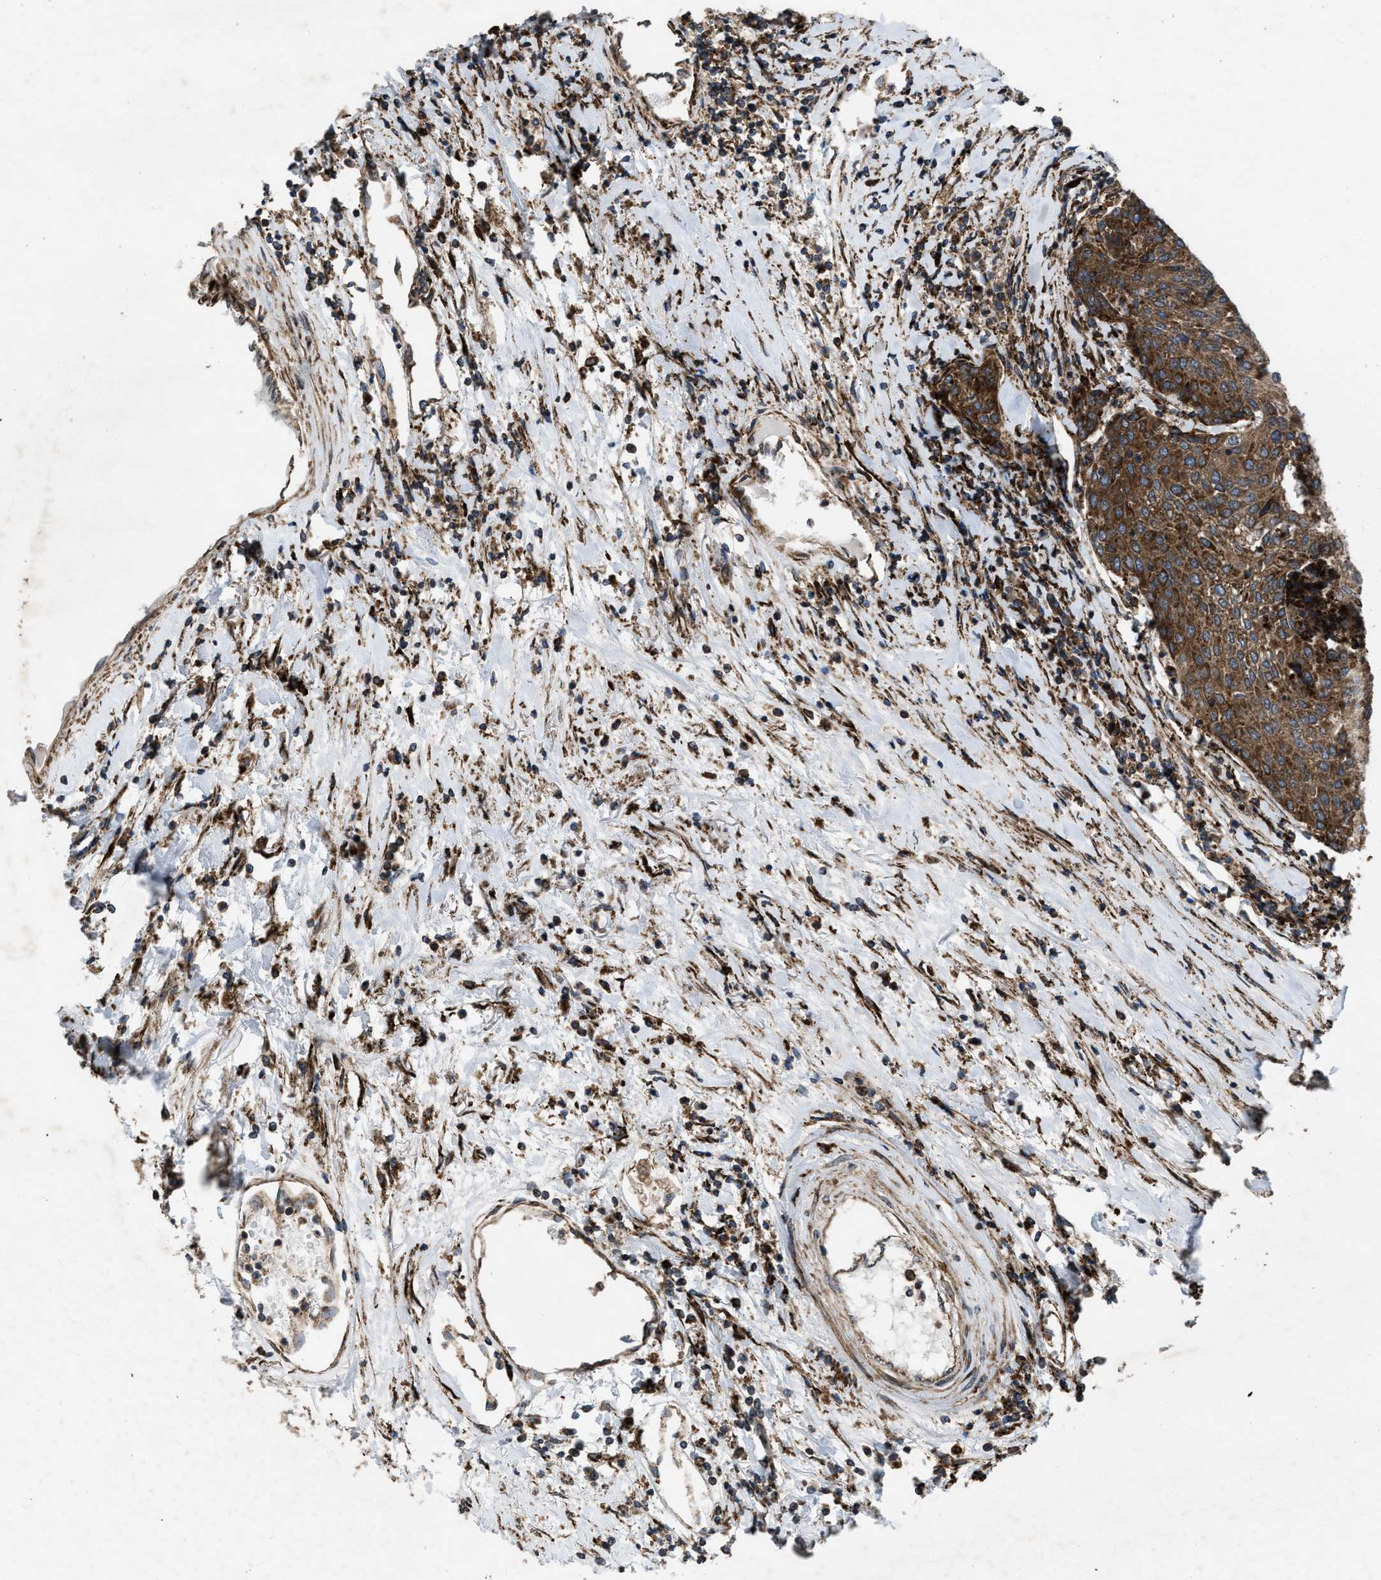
{"staining": {"intensity": "strong", "quantity": ">75%", "location": "cytoplasmic/membranous"}, "tissue": "urothelial cancer", "cell_type": "Tumor cells", "image_type": "cancer", "snomed": [{"axis": "morphology", "description": "Urothelial carcinoma, High grade"}, {"axis": "topography", "description": "Urinary bladder"}], "caption": "High-grade urothelial carcinoma stained for a protein (brown) displays strong cytoplasmic/membranous positive positivity in about >75% of tumor cells.", "gene": "PER3", "patient": {"sex": "female", "age": 85}}